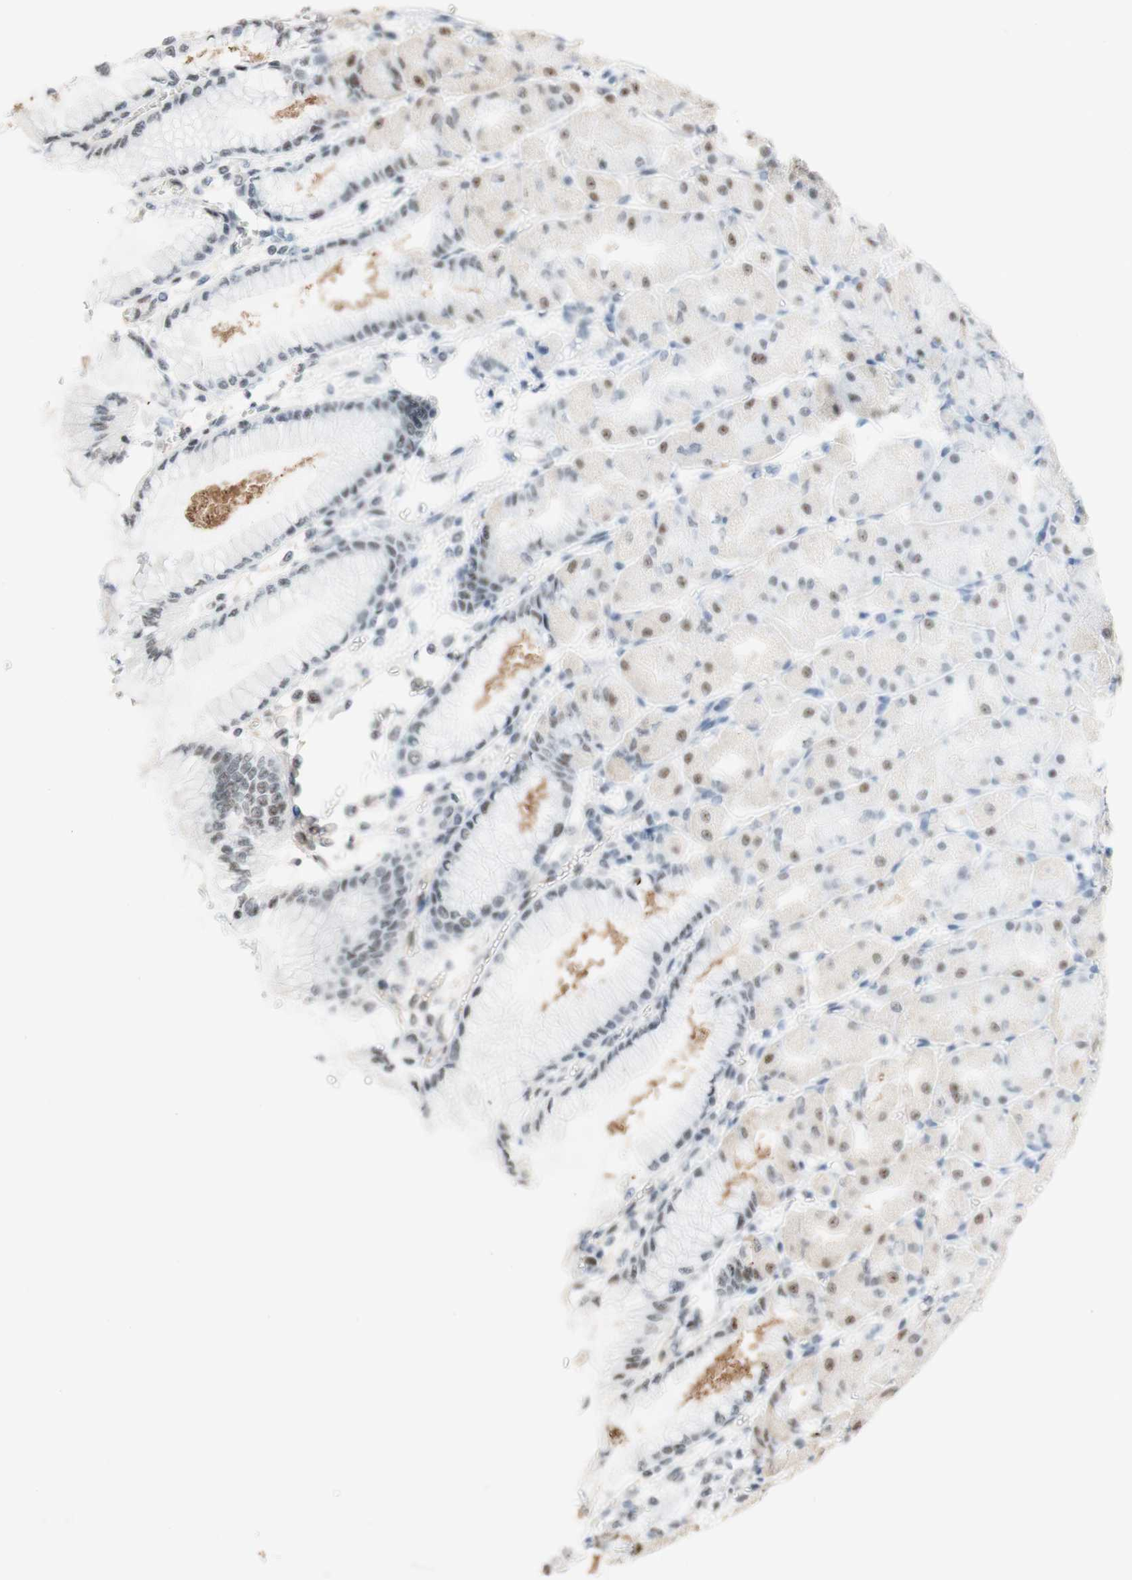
{"staining": {"intensity": "weak", "quantity": "<25%", "location": "nuclear"}, "tissue": "stomach", "cell_type": "Glandular cells", "image_type": "normal", "snomed": [{"axis": "morphology", "description": "Normal tissue, NOS"}, {"axis": "topography", "description": "Stomach, upper"}], "caption": "The photomicrograph demonstrates no staining of glandular cells in unremarkable stomach.", "gene": "SAP18", "patient": {"sex": "female", "age": 56}}